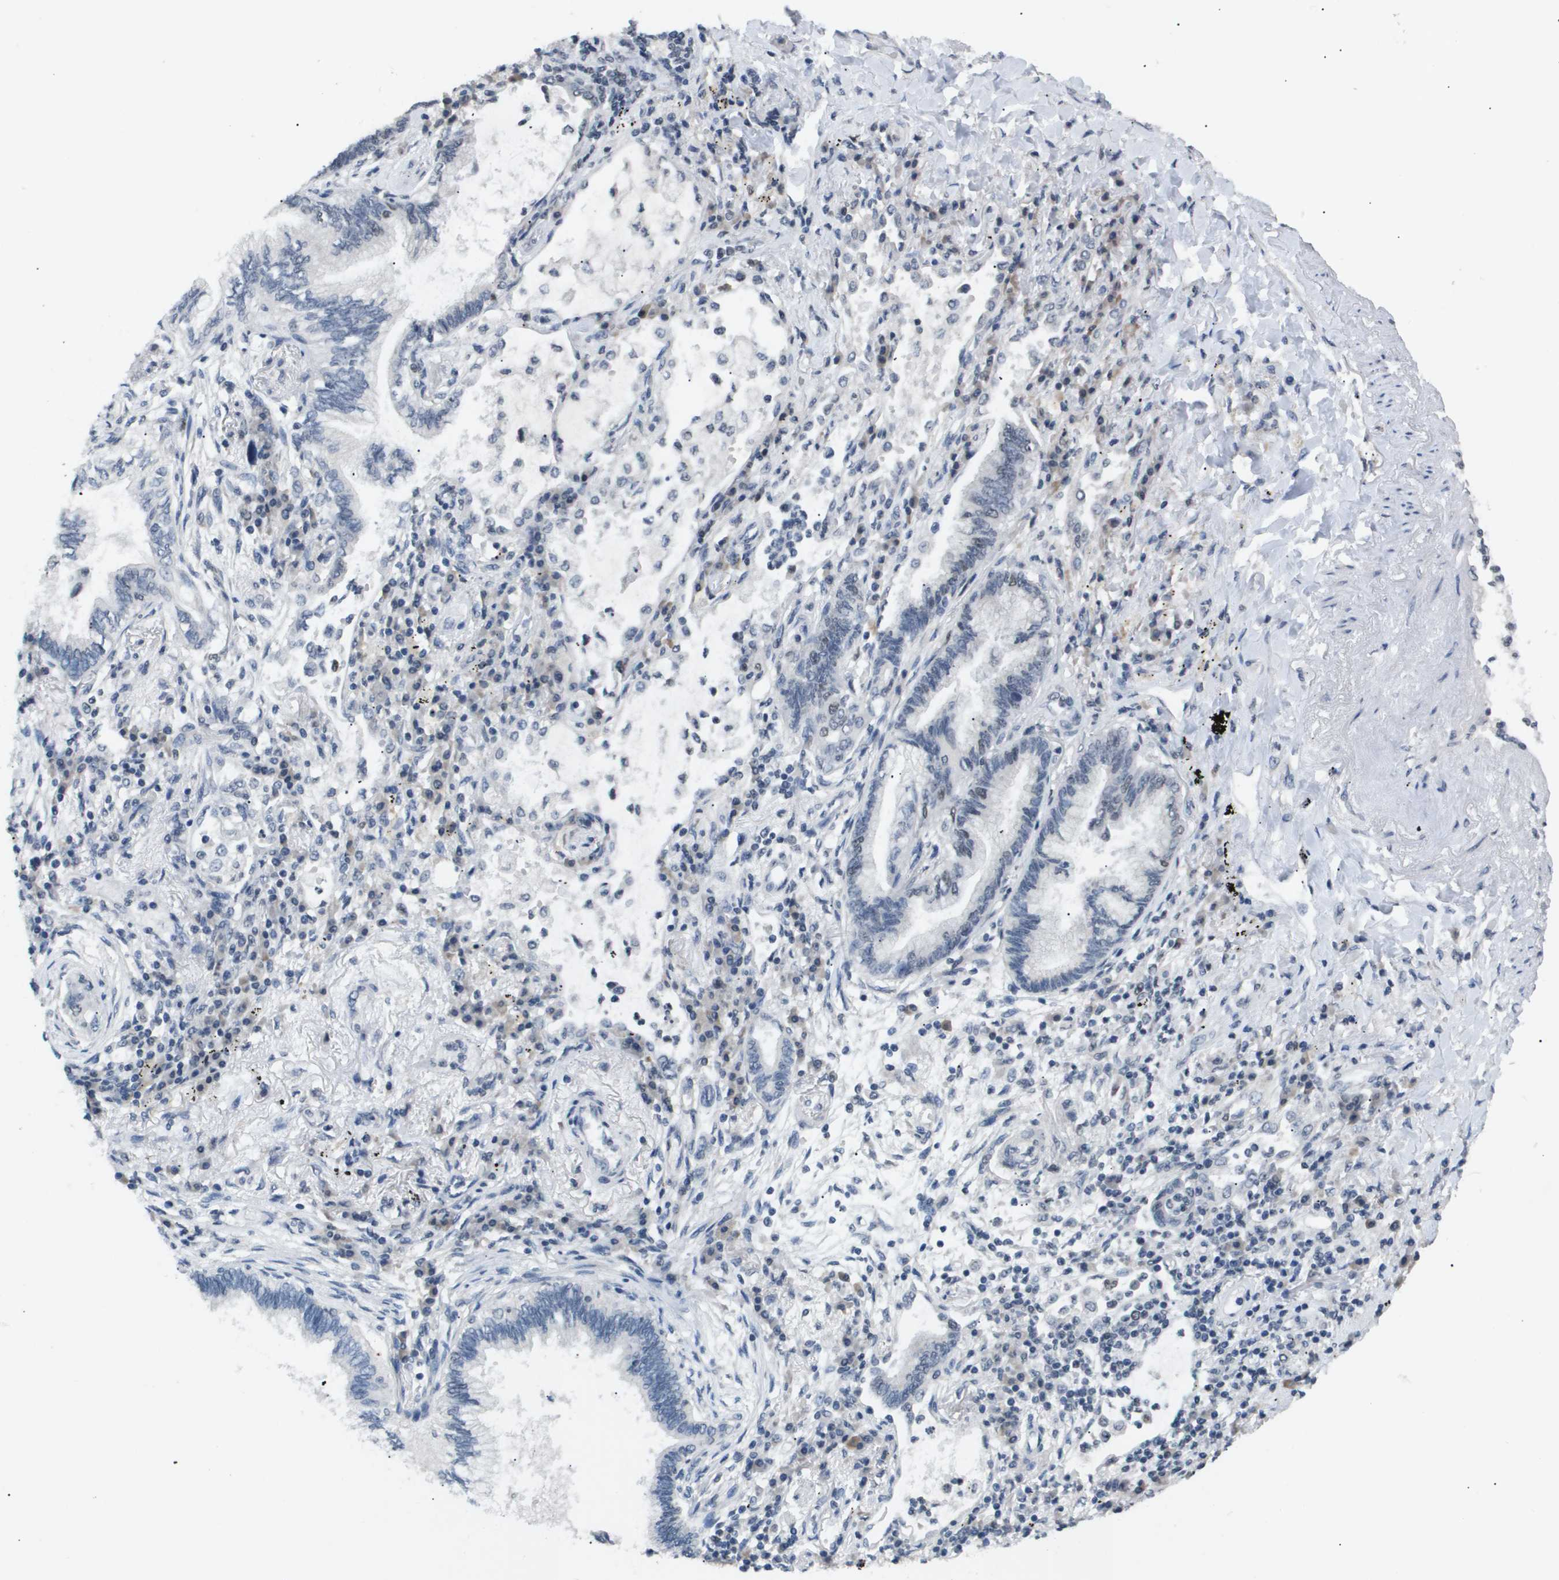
{"staining": {"intensity": "negative", "quantity": "none", "location": "none"}, "tissue": "lung cancer", "cell_type": "Tumor cells", "image_type": "cancer", "snomed": [{"axis": "morphology", "description": "Normal tissue, NOS"}, {"axis": "morphology", "description": "Adenocarcinoma, NOS"}, {"axis": "topography", "description": "Bronchus"}, {"axis": "topography", "description": "Lung"}], "caption": "Histopathology image shows no protein staining in tumor cells of lung cancer (adenocarcinoma) tissue. (Brightfield microscopy of DAB IHC at high magnification).", "gene": "ANAPC2", "patient": {"sex": "female", "age": 70}}